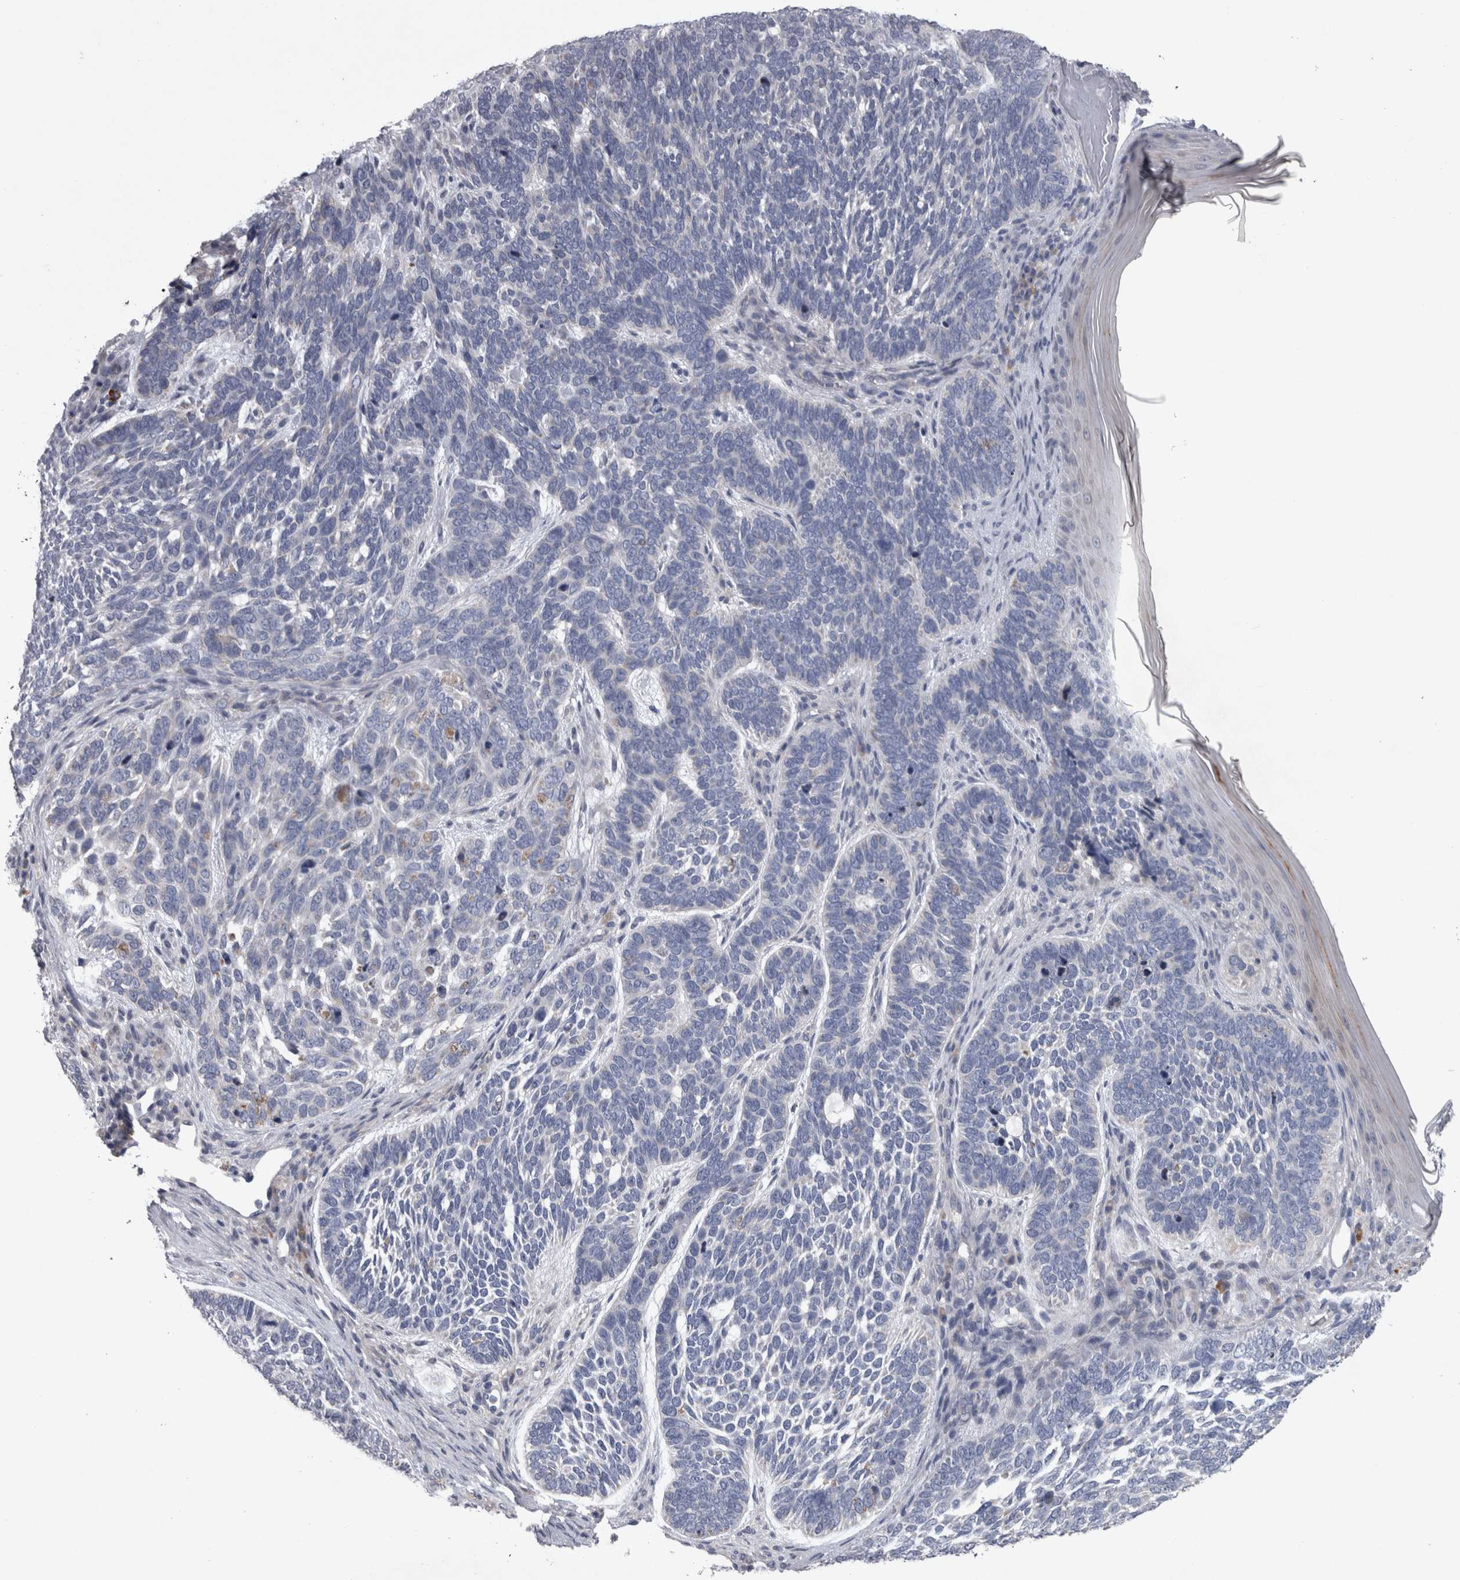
{"staining": {"intensity": "negative", "quantity": "none", "location": "none"}, "tissue": "skin cancer", "cell_type": "Tumor cells", "image_type": "cancer", "snomed": [{"axis": "morphology", "description": "Basal cell carcinoma"}, {"axis": "topography", "description": "Skin"}], "caption": "The immunohistochemistry photomicrograph has no significant positivity in tumor cells of skin cancer (basal cell carcinoma) tissue.", "gene": "DBT", "patient": {"sex": "female", "age": 85}}